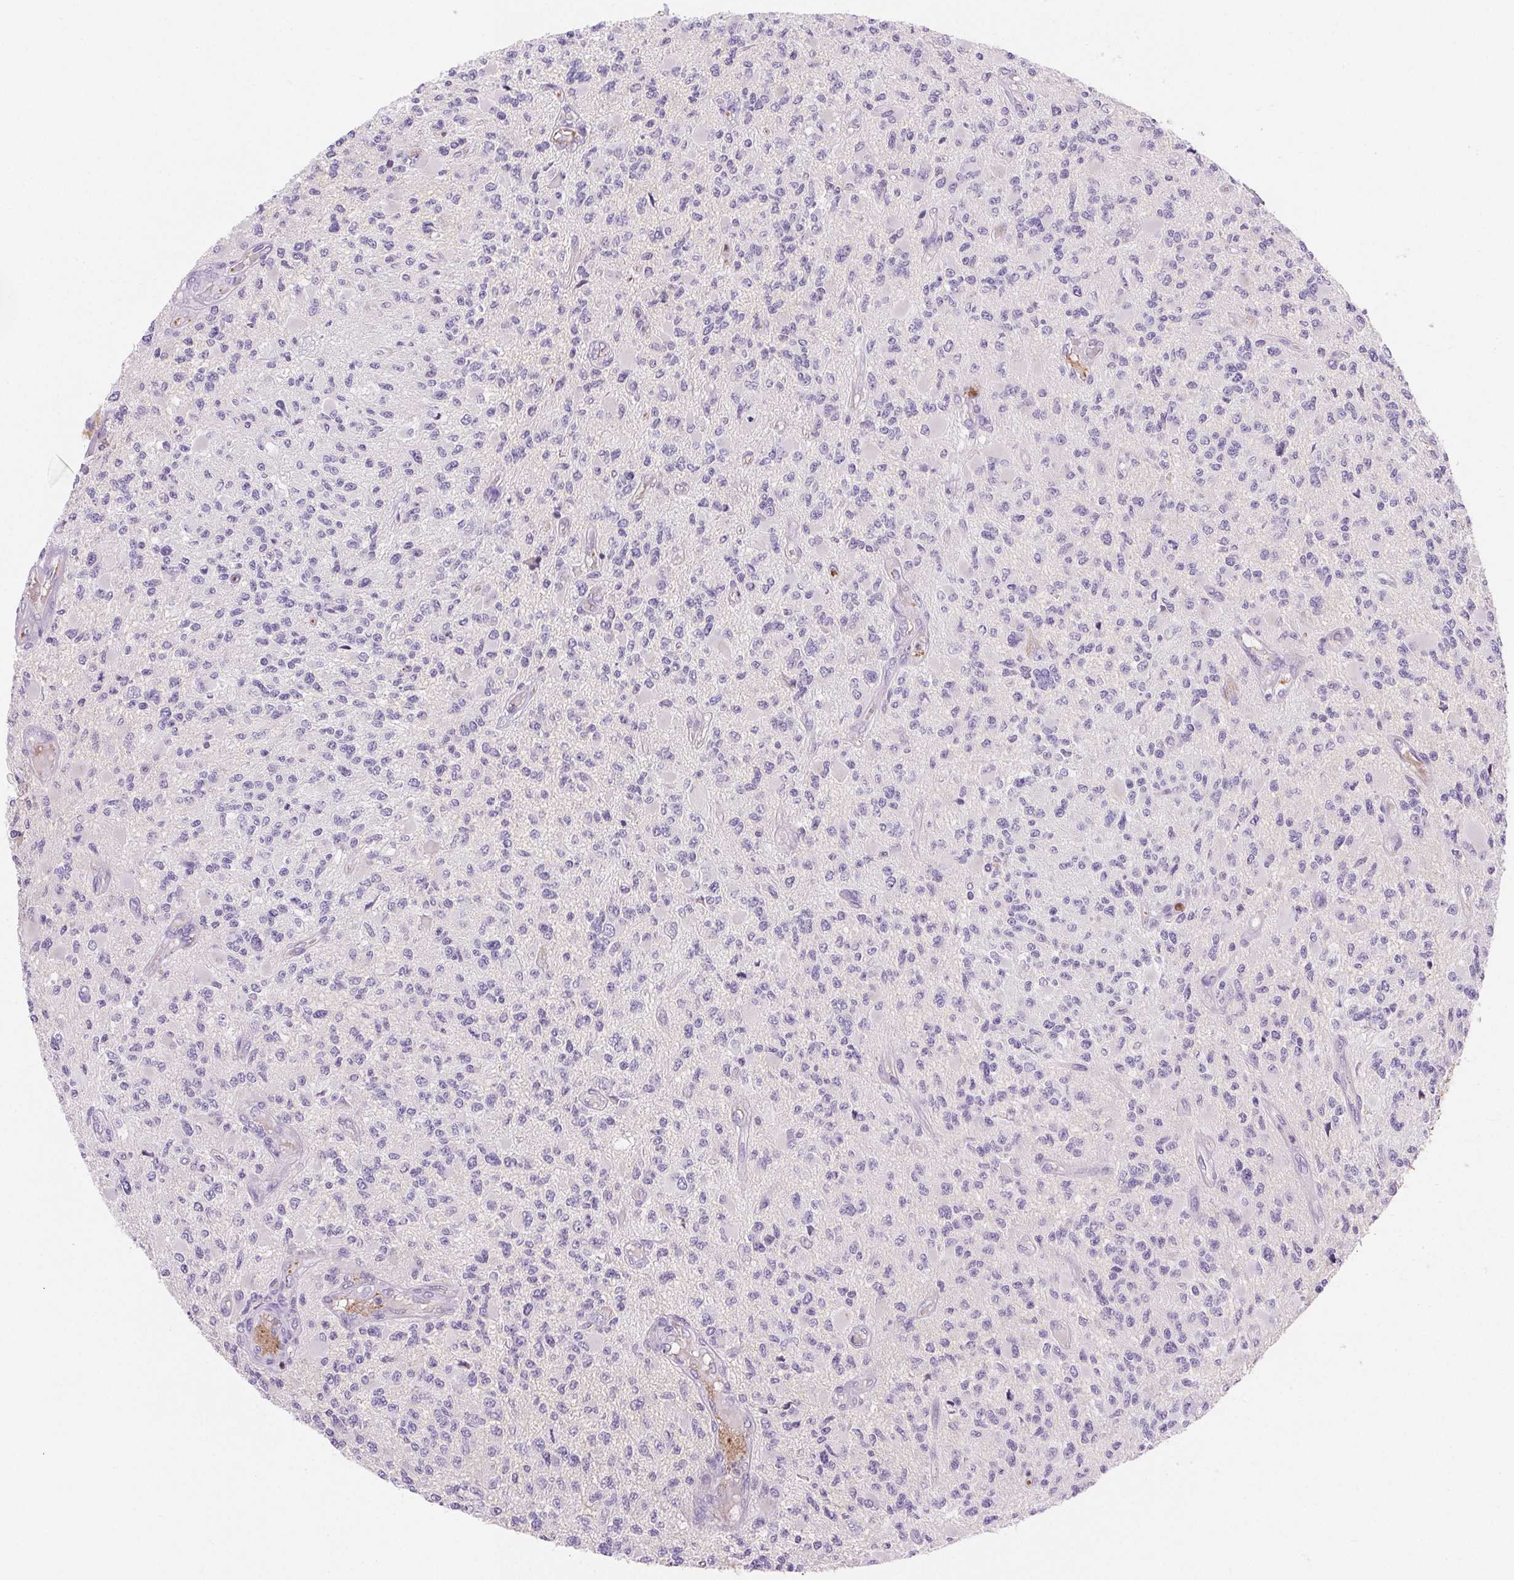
{"staining": {"intensity": "negative", "quantity": "none", "location": "none"}, "tissue": "glioma", "cell_type": "Tumor cells", "image_type": "cancer", "snomed": [{"axis": "morphology", "description": "Glioma, malignant, High grade"}, {"axis": "topography", "description": "Brain"}], "caption": "Immunohistochemistry micrograph of neoplastic tissue: human glioma stained with DAB reveals no significant protein staining in tumor cells.", "gene": "FGA", "patient": {"sex": "female", "age": 63}}